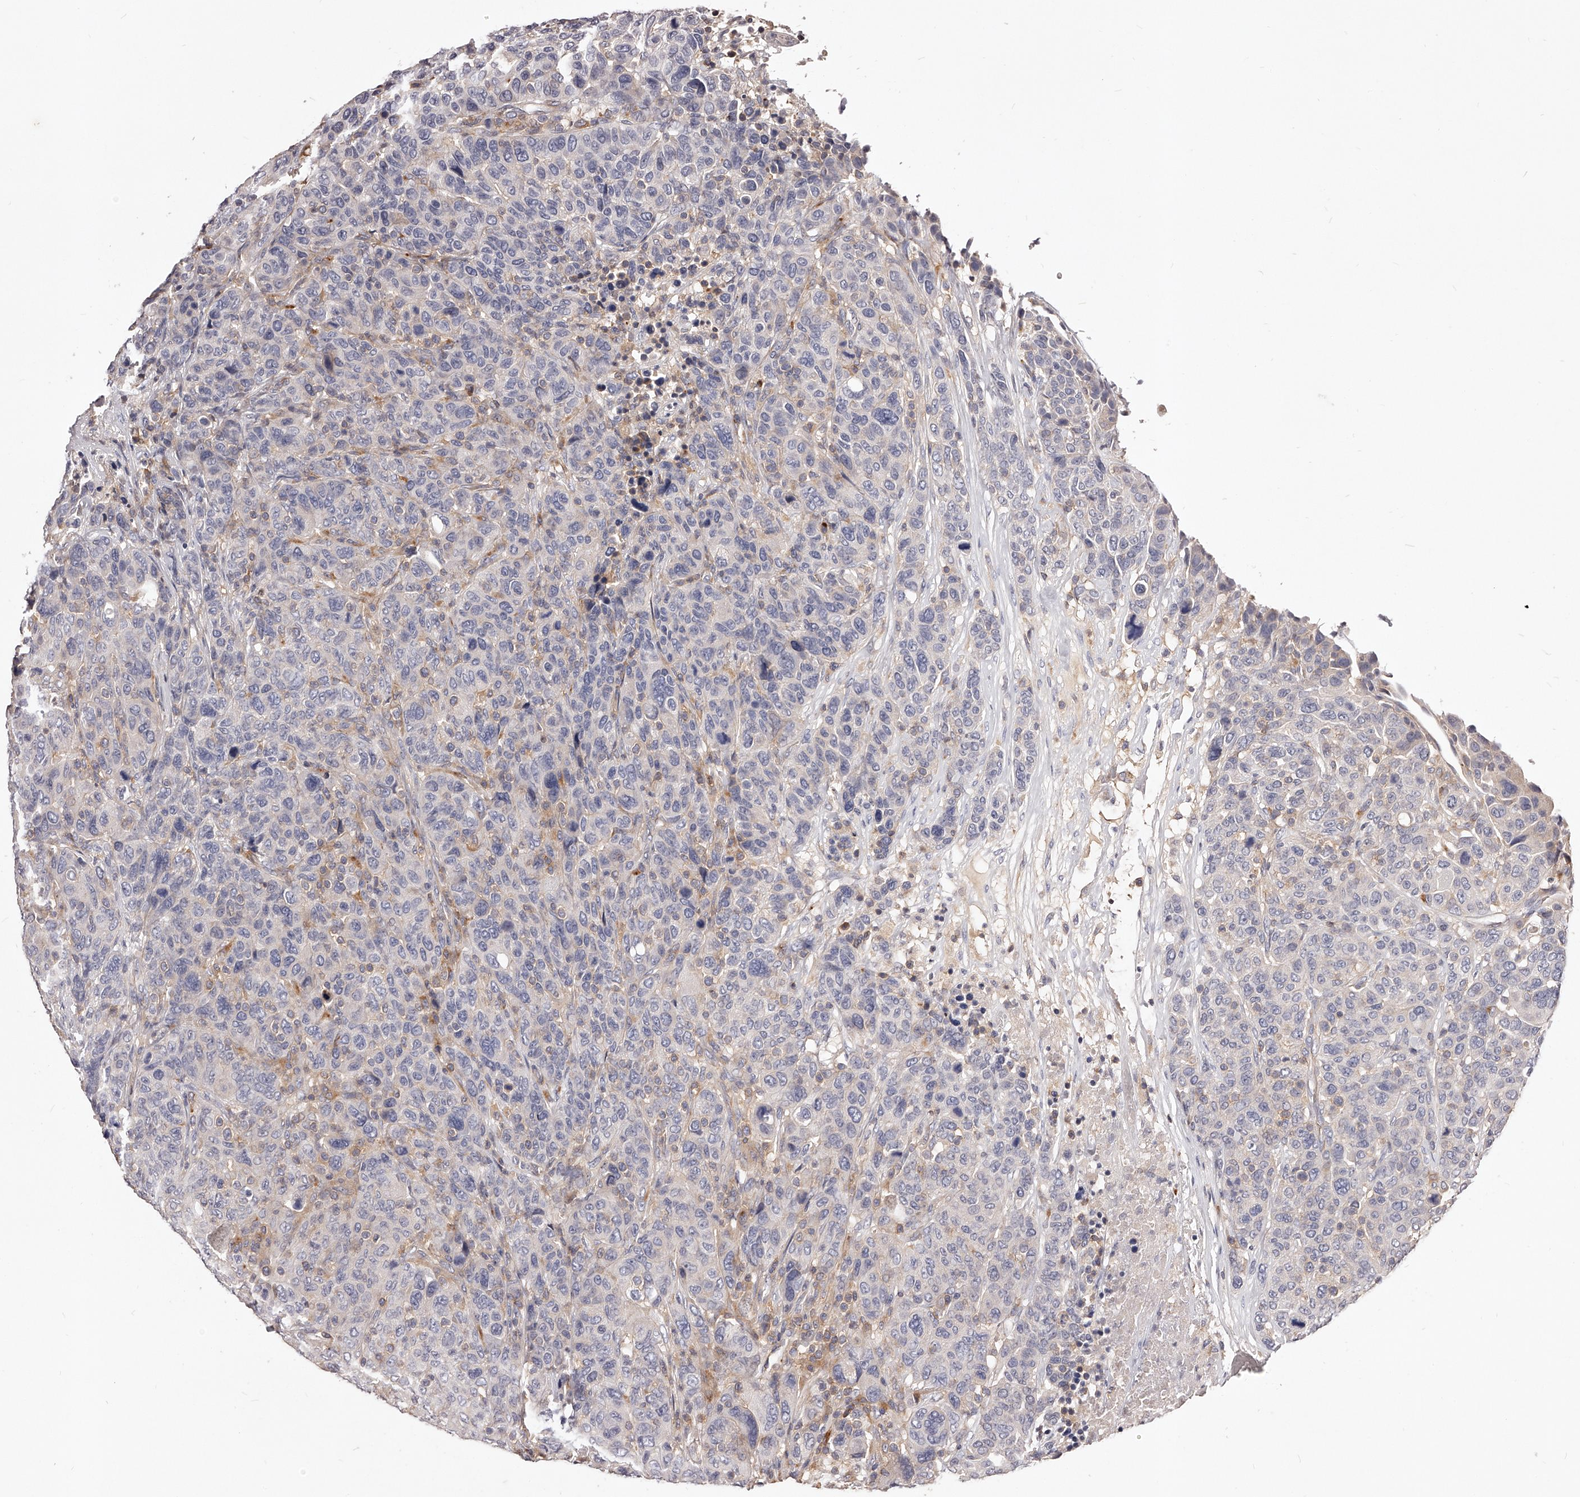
{"staining": {"intensity": "negative", "quantity": "none", "location": "none"}, "tissue": "breast cancer", "cell_type": "Tumor cells", "image_type": "cancer", "snomed": [{"axis": "morphology", "description": "Duct carcinoma"}, {"axis": "topography", "description": "Breast"}], "caption": "Protein analysis of invasive ductal carcinoma (breast) shows no significant staining in tumor cells.", "gene": "PHACTR1", "patient": {"sex": "female", "age": 37}}